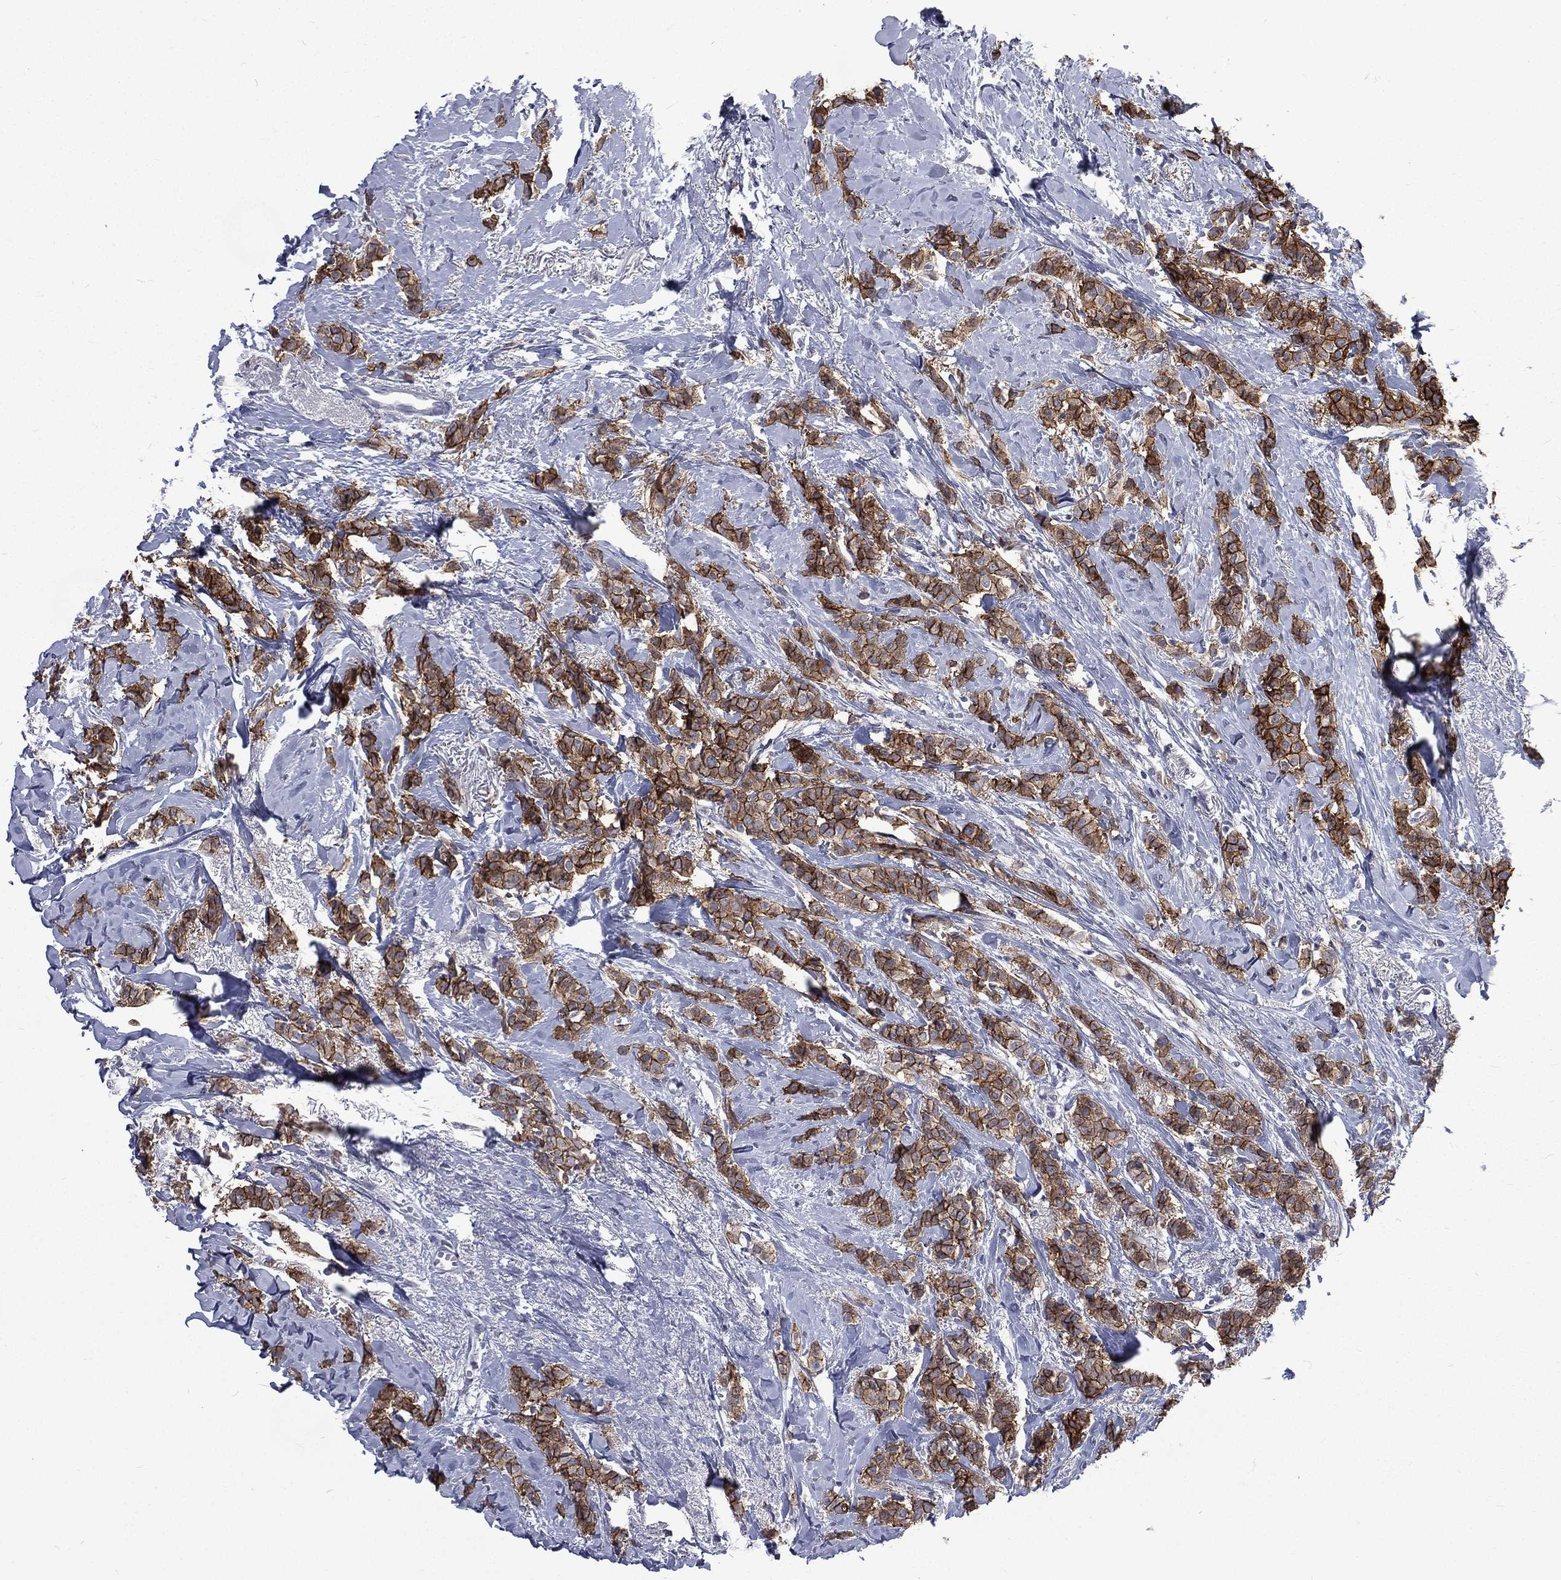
{"staining": {"intensity": "strong", "quantity": ">75%", "location": "cytoplasmic/membranous"}, "tissue": "breast cancer", "cell_type": "Tumor cells", "image_type": "cancer", "snomed": [{"axis": "morphology", "description": "Duct carcinoma"}, {"axis": "topography", "description": "Breast"}], "caption": "A histopathology image of human breast cancer stained for a protein exhibits strong cytoplasmic/membranous brown staining in tumor cells.", "gene": "CA12", "patient": {"sex": "female", "age": 85}}